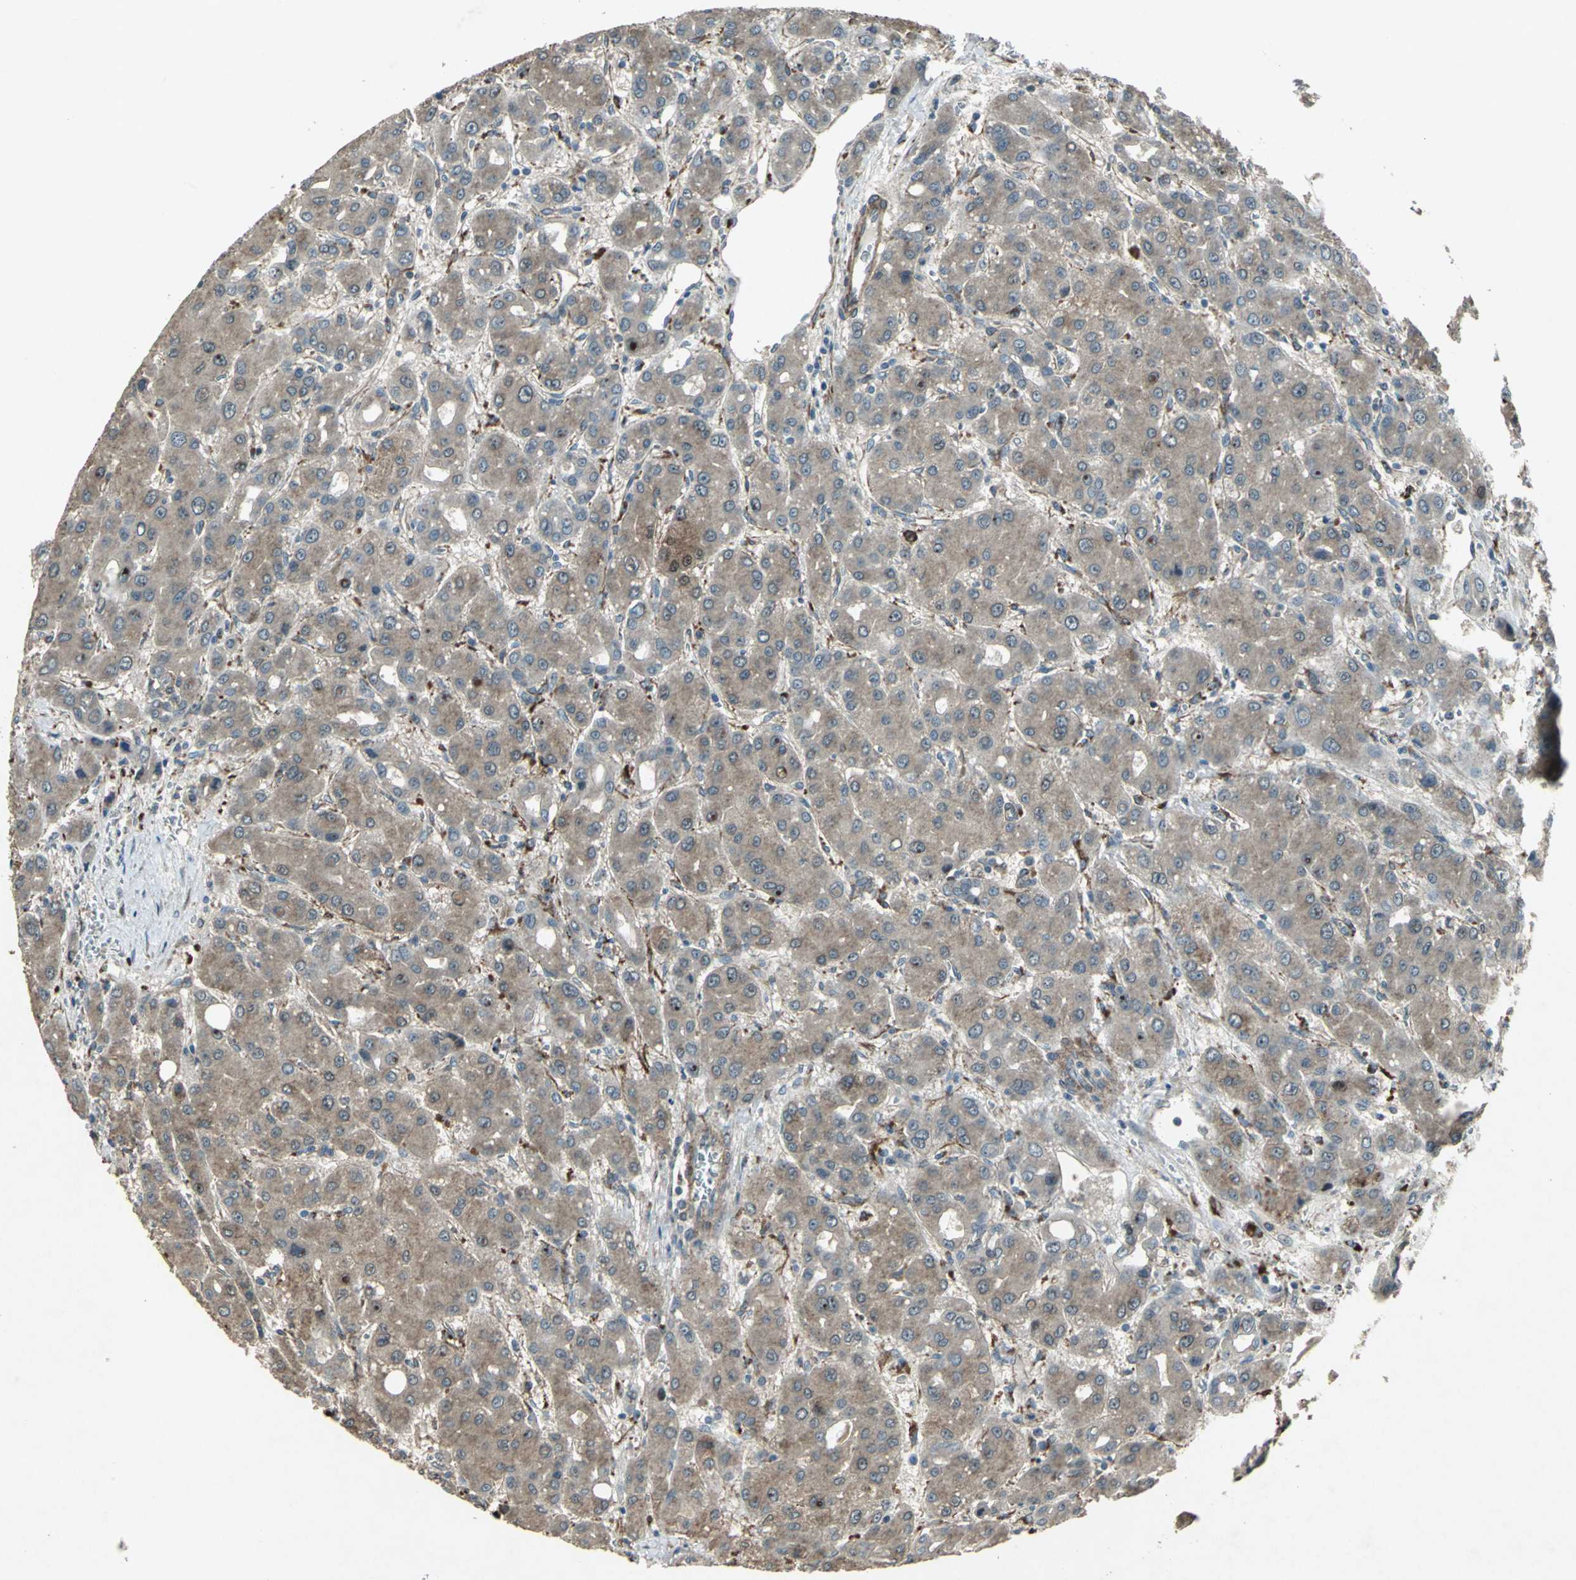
{"staining": {"intensity": "weak", "quantity": ">75%", "location": "cytoplasmic/membranous"}, "tissue": "liver cancer", "cell_type": "Tumor cells", "image_type": "cancer", "snomed": [{"axis": "morphology", "description": "Carcinoma, Hepatocellular, NOS"}, {"axis": "topography", "description": "Liver"}], "caption": "High-power microscopy captured an immunohistochemistry (IHC) image of liver hepatocellular carcinoma, revealing weak cytoplasmic/membranous positivity in about >75% of tumor cells.", "gene": "SEPTIN4", "patient": {"sex": "male", "age": 55}}